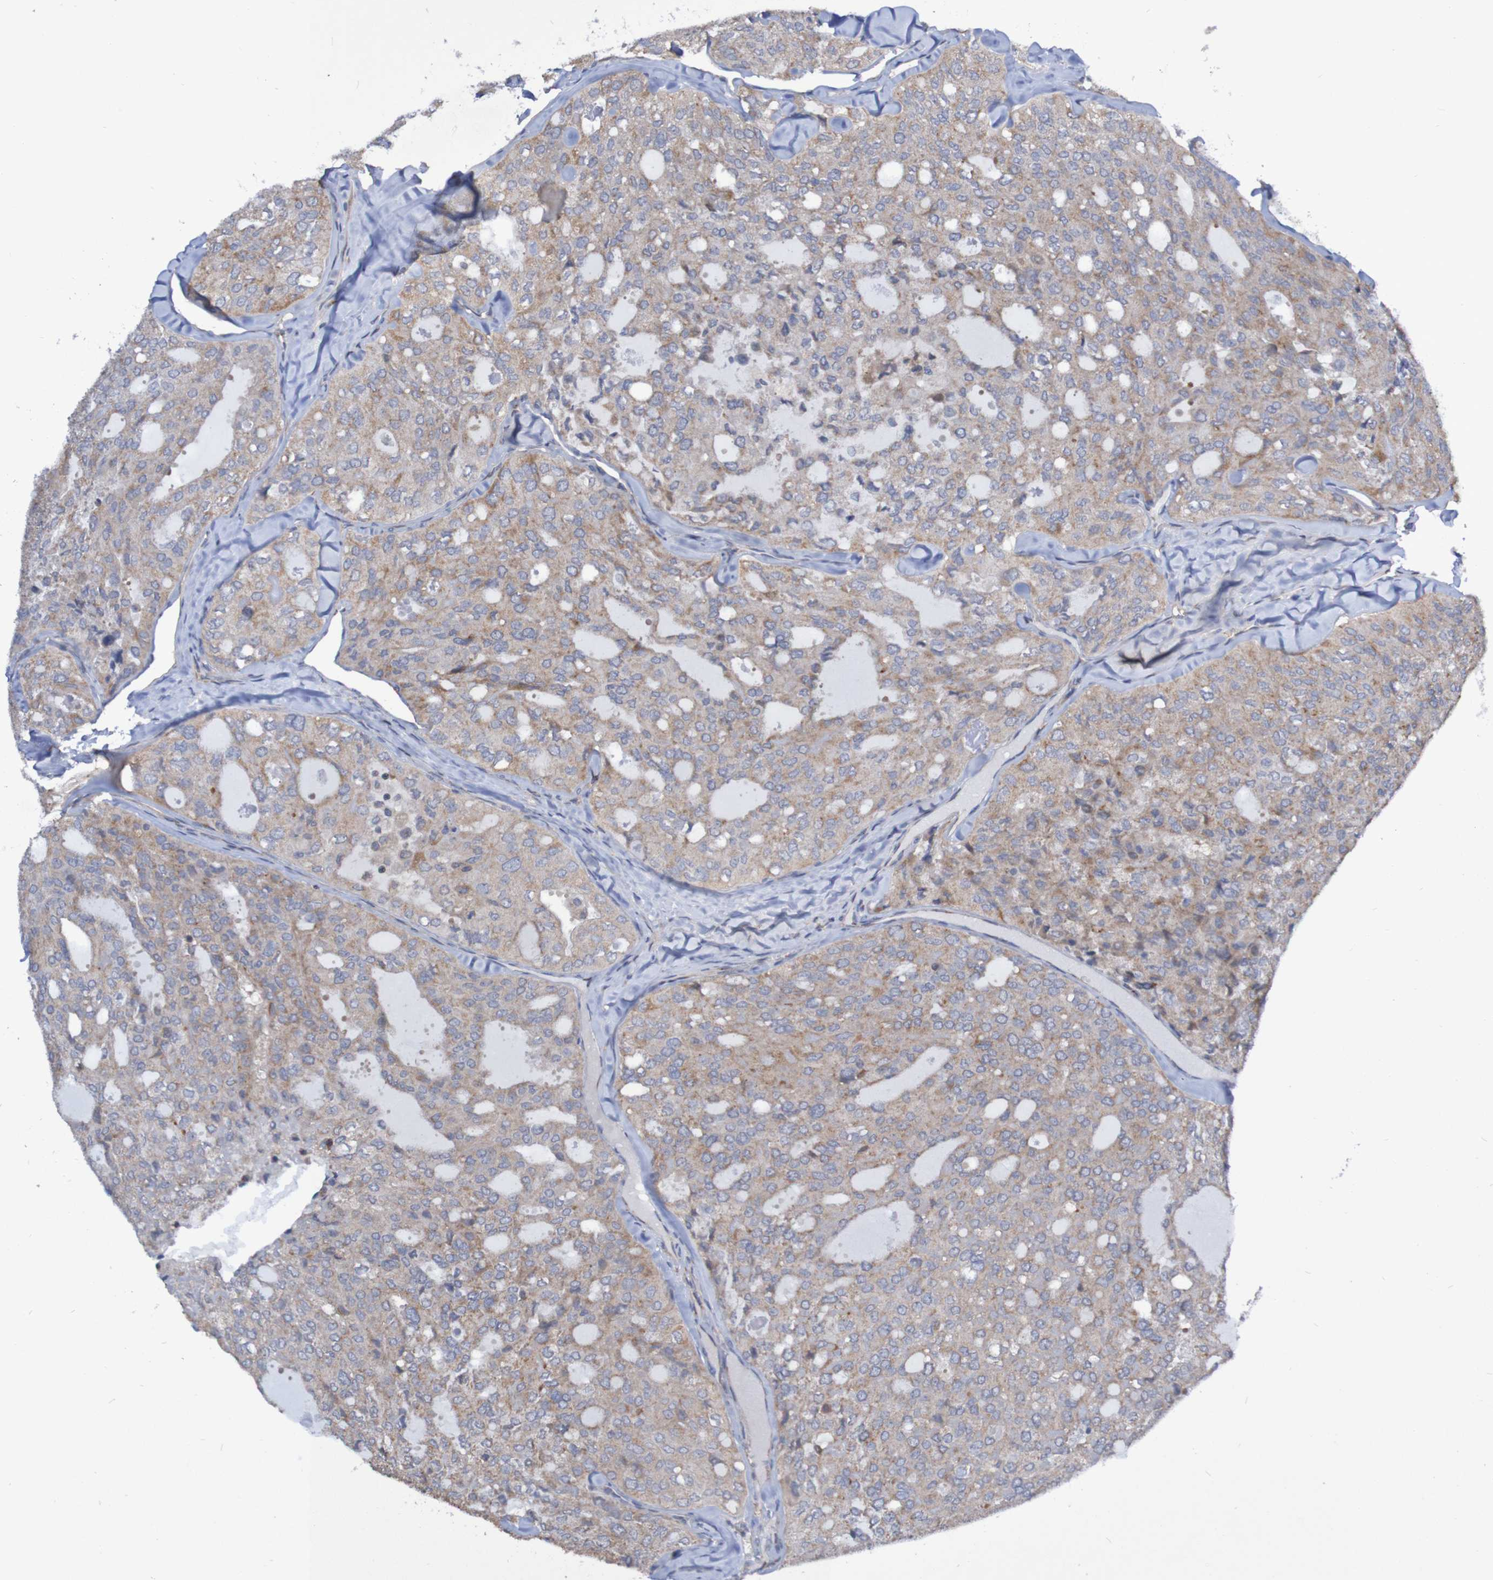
{"staining": {"intensity": "weak", "quantity": ">75%", "location": "cytoplasmic/membranous"}, "tissue": "thyroid cancer", "cell_type": "Tumor cells", "image_type": "cancer", "snomed": [{"axis": "morphology", "description": "Follicular adenoma carcinoma, NOS"}, {"axis": "topography", "description": "Thyroid gland"}], "caption": "This is a micrograph of immunohistochemistry (IHC) staining of thyroid follicular adenoma carcinoma, which shows weak positivity in the cytoplasmic/membranous of tumor cells.", "gene": "LMBRD2", "patient": {"sex": "male", "age": 75}}